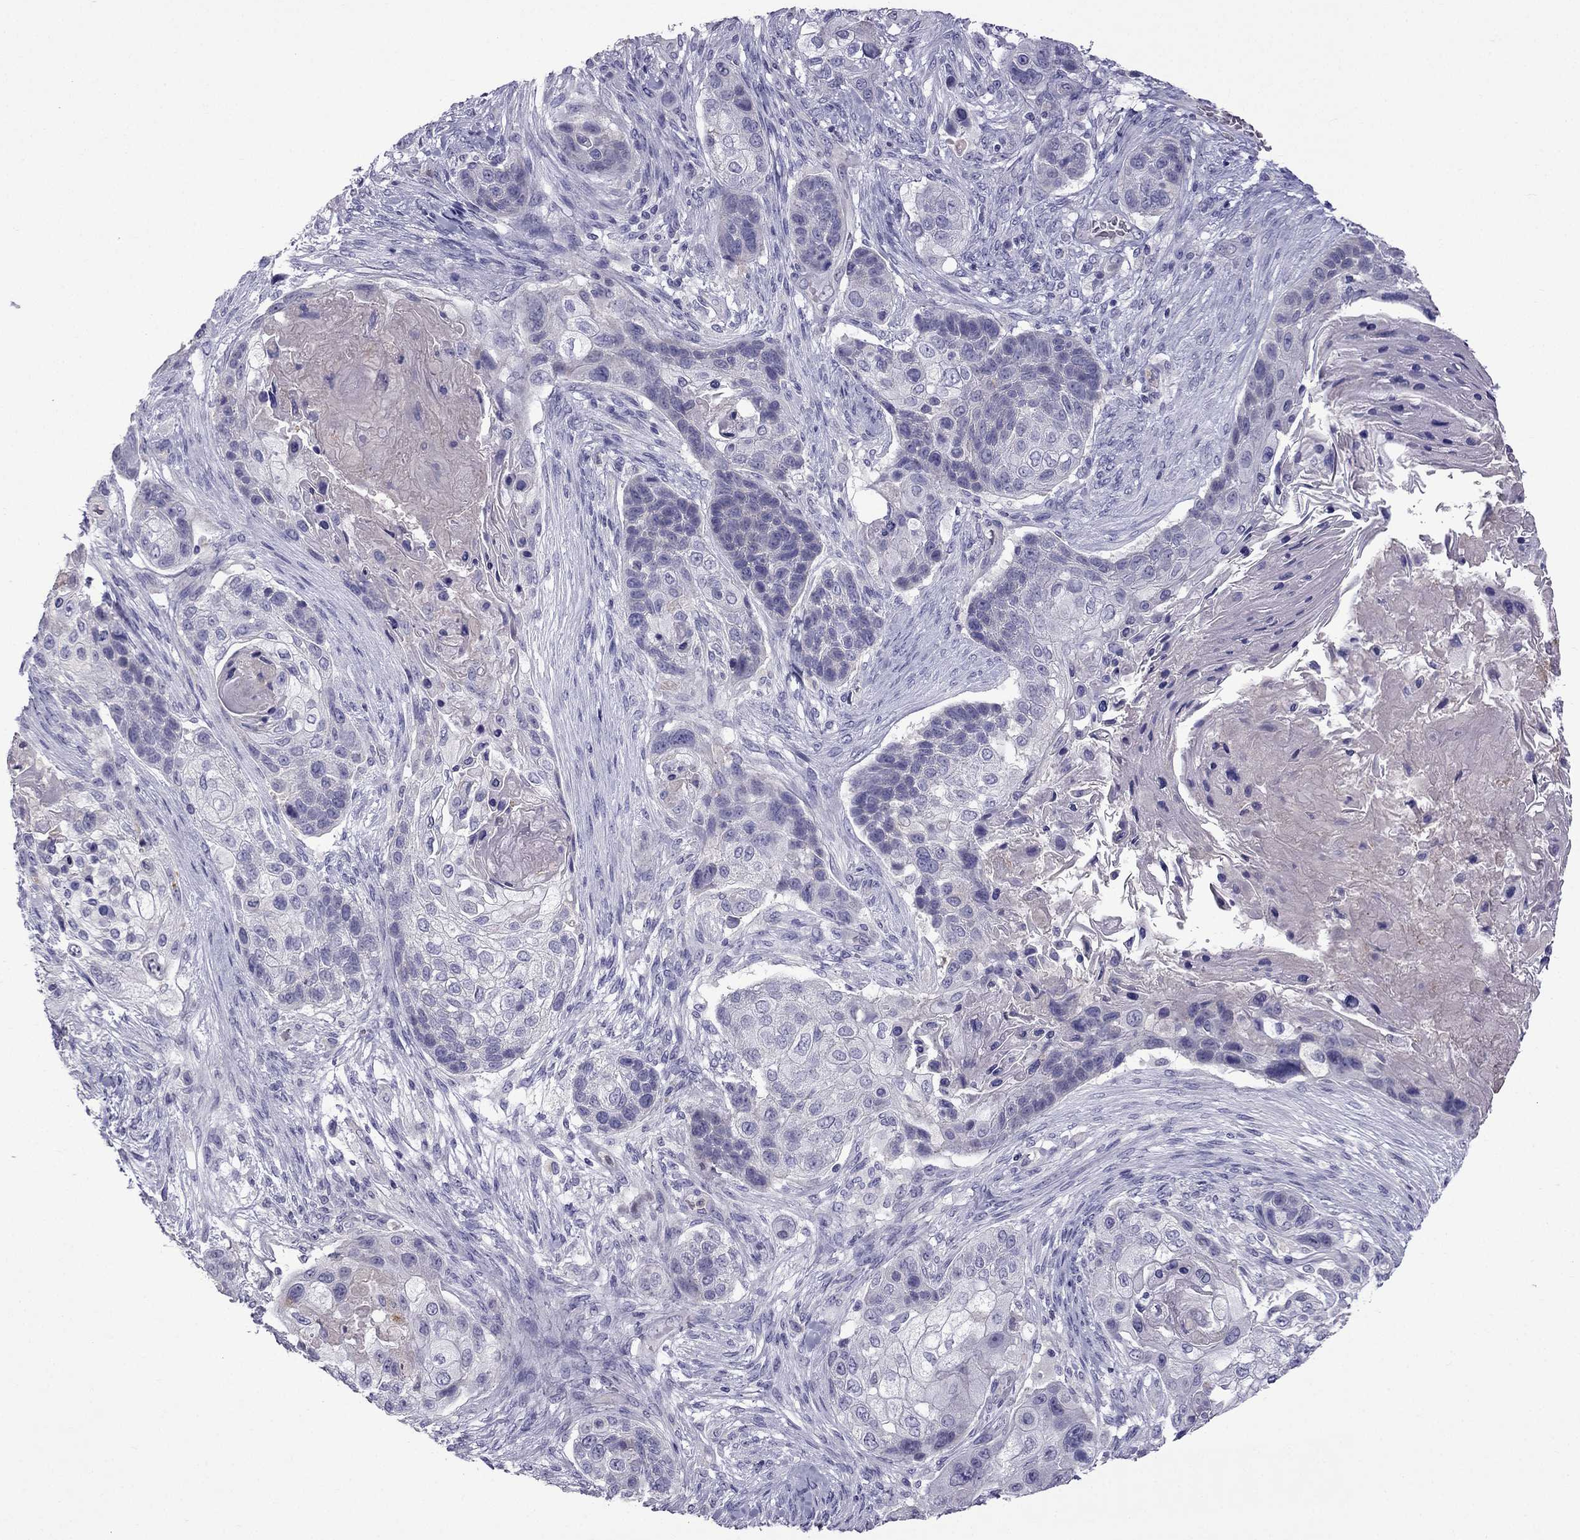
{"staining": {"intensity": "negative", "quantity": "none", "location": "none"}, "tissue": "lung cancer", "cell_type": "Tumor cells", "image_type": "cancer", "snomed": [{"axis": "morphology", "description": "Squamous cell carcinoma, NOS"}, {"axis": "topography", "description": "Lung"}], "caption": "Immunohistochemical staining of lung squamous cell carcinoma shows no significant staining in tumor cells.", "gene": "STOML3", "patient": {"sex": "male", "age": 69}}